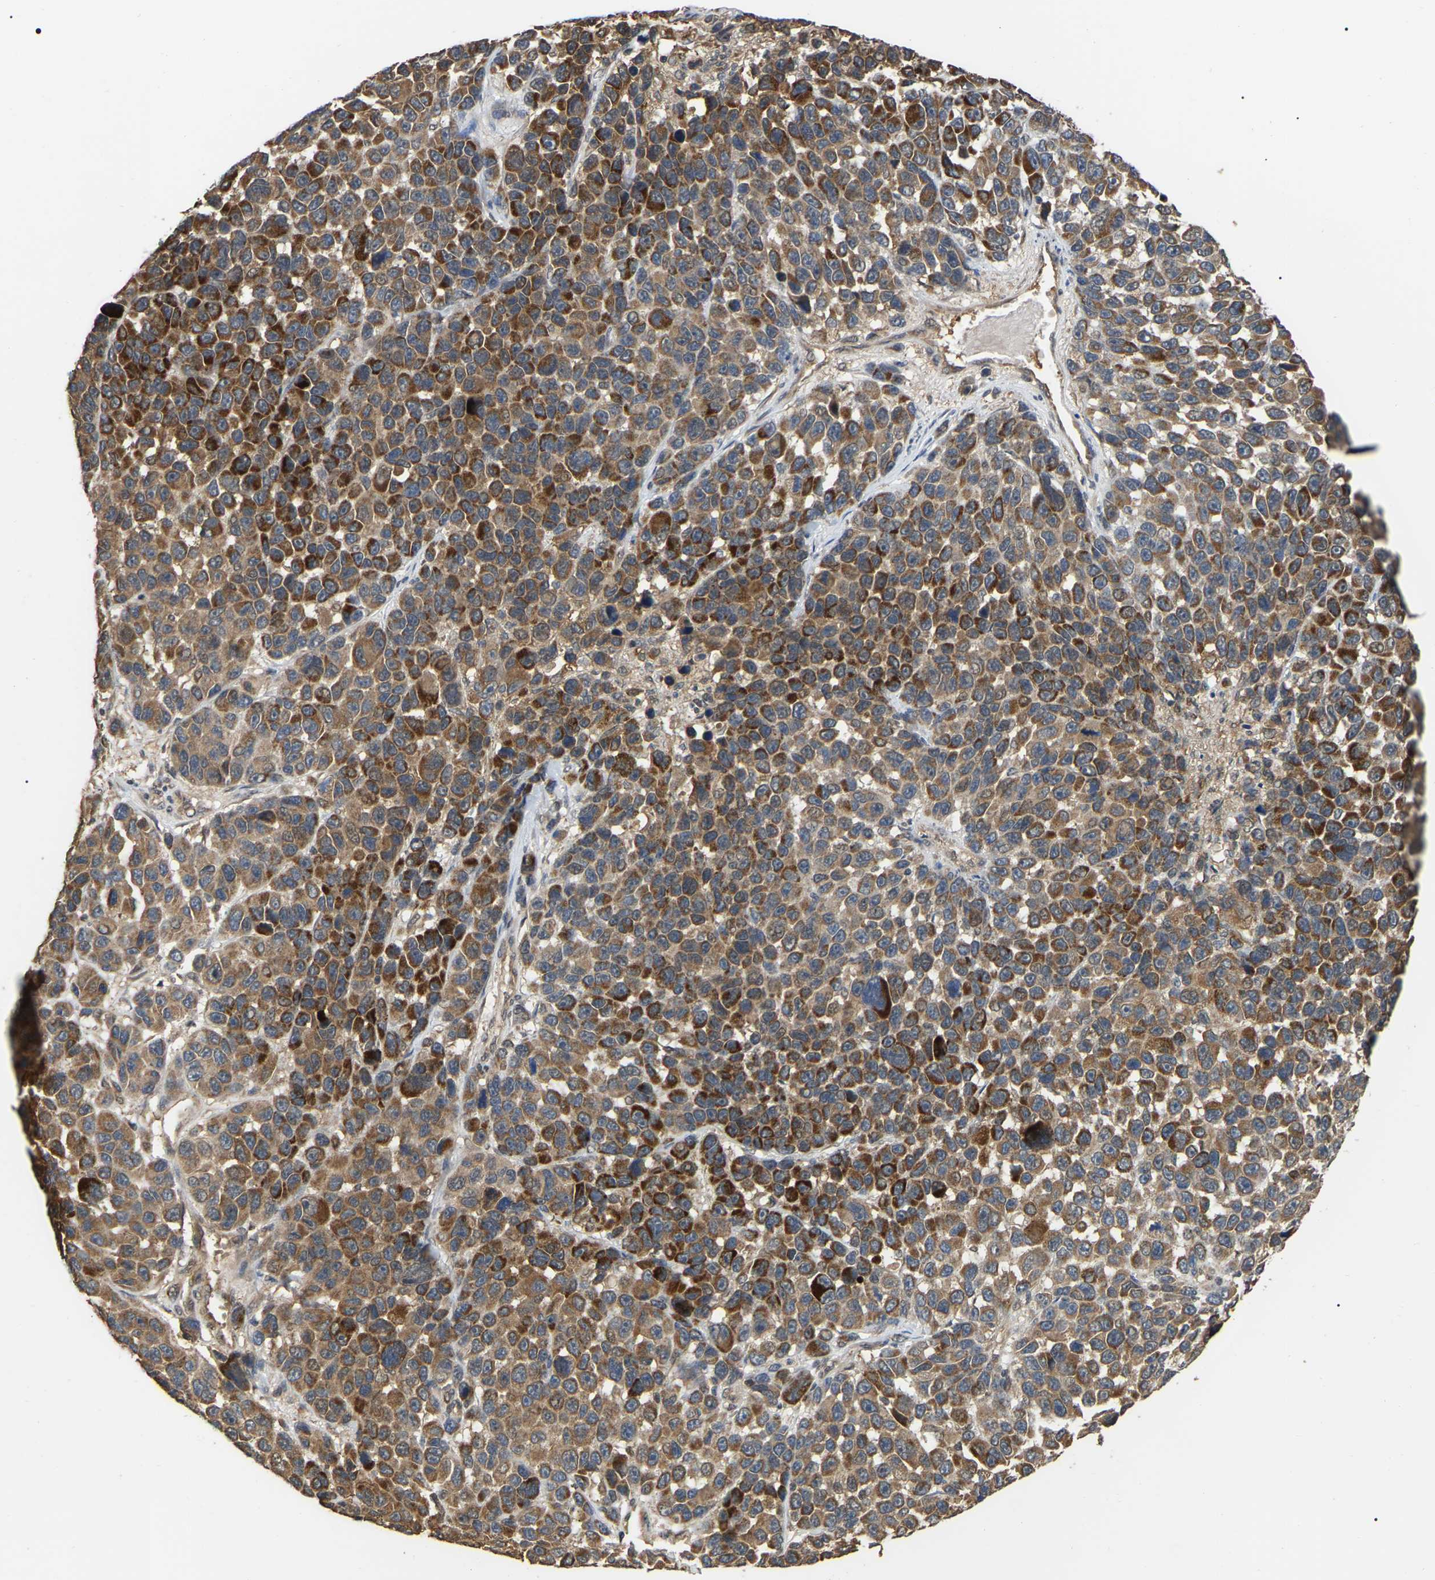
{"staining": {"intensity": "strong", "quantity": ">75%", "location": "cytoplasmic/membranous"}, "tissue": "melanoma", "cell_type": "Tumor cells", "image_type": "cancer", "snomed": [{"axis": "morphology", "description": "Malignant melanoma, NOS"}, {"axis": "topography", "description": "Skin"}], "caption": "Malignant melanoma stained with a protein marker exhibits strong staining in tumor cells.", "gene": "FAM219A", "patient": {"sex": "male", "age": 53}}